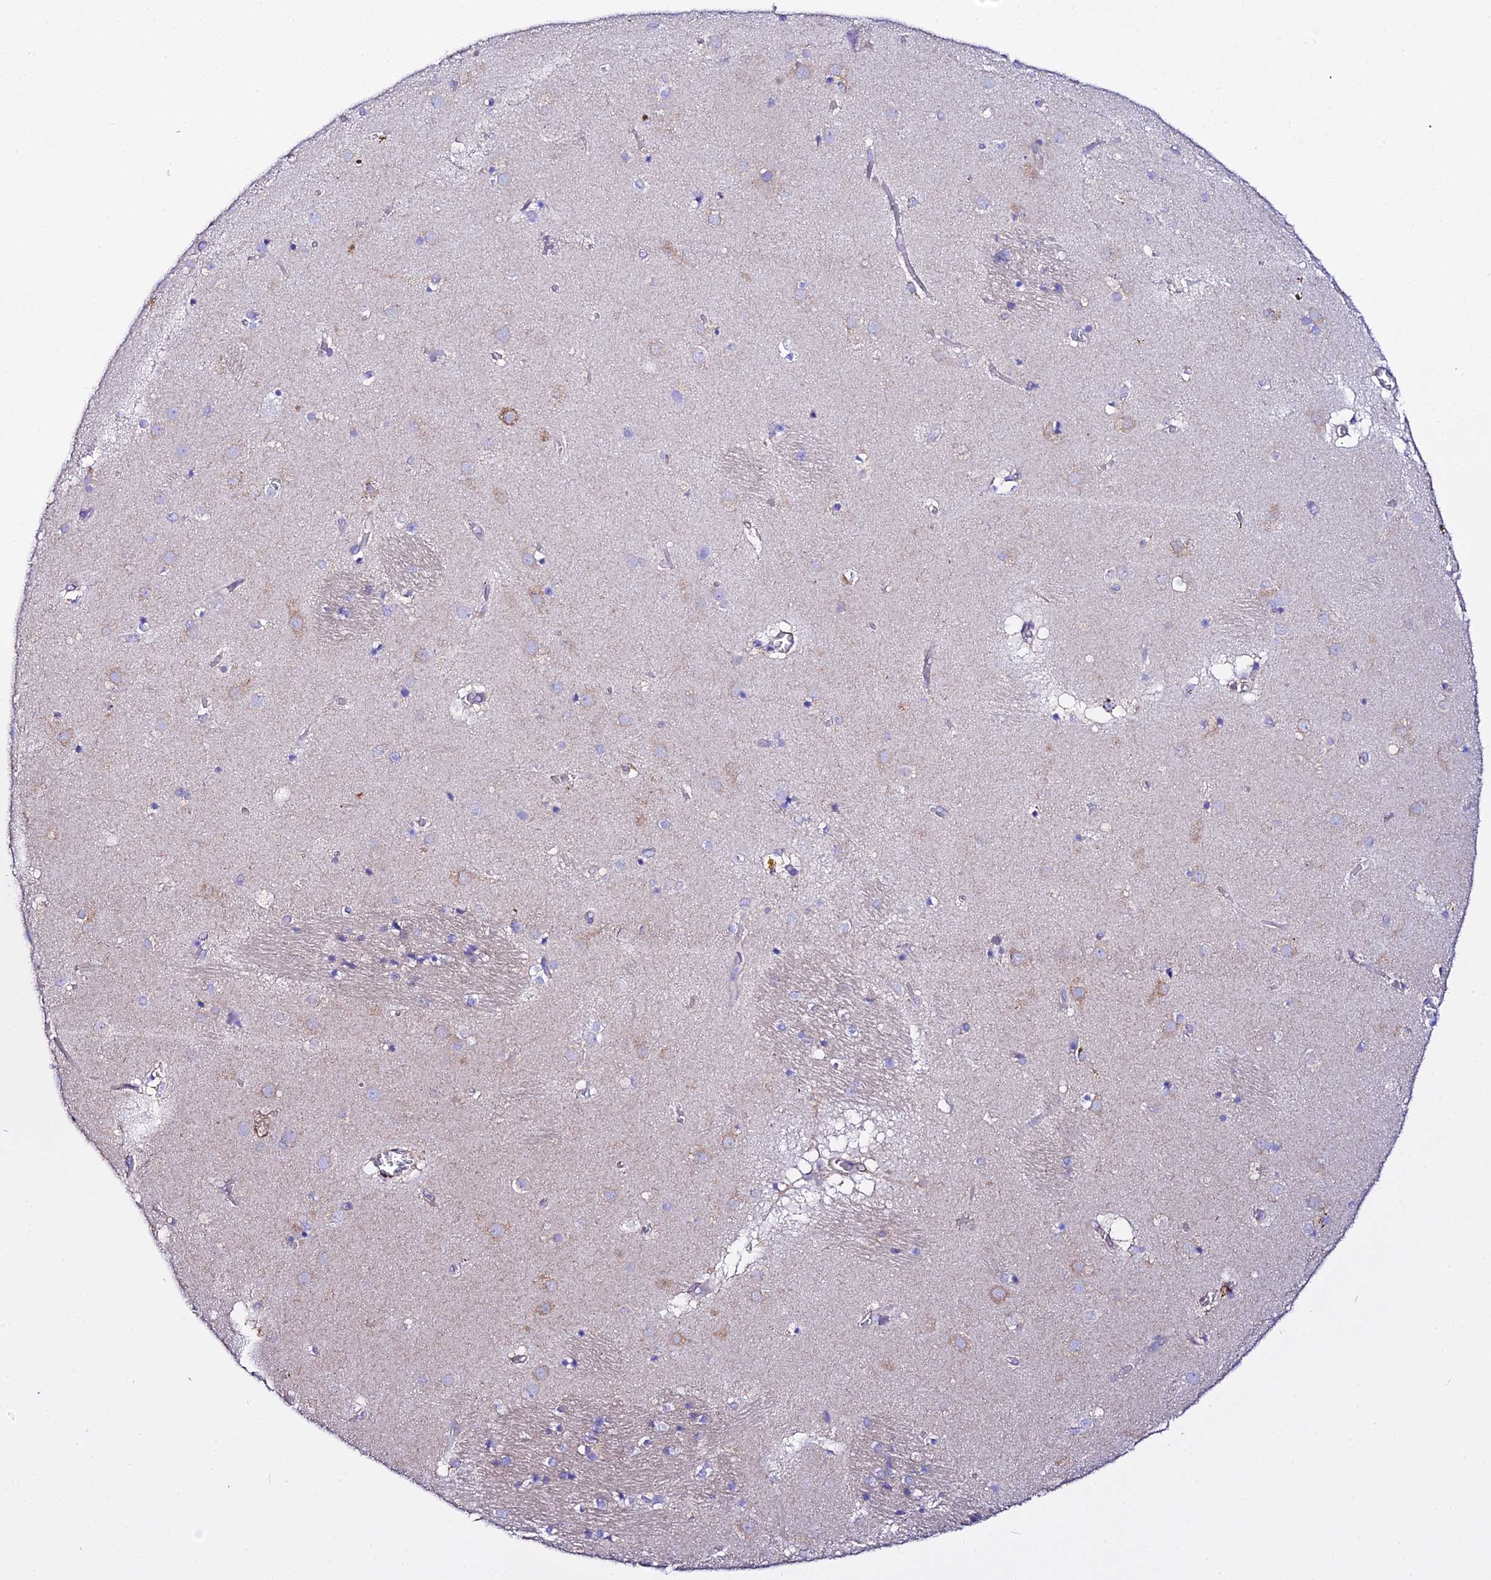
{"staining": {"intensity": "weak", "quantity": "<25%", "location": "cytoplasmic/membranous"}, "tissue": "caudate", "cell_type": "Glial cells", "image_type": "normal", "snomed": [{"axis": "morphology", "description": "Normal tissue, NOS"}, {"axis": "topography", "description": "Lateral ventricle wall"}], "caption": "Protein analysis of normal caudate shows no significant staining in glial cells. (IHC, brightfield microscopy, high magnification).", "gene": "CFAP45", "patient": {"sex": "male", "age": 70}}